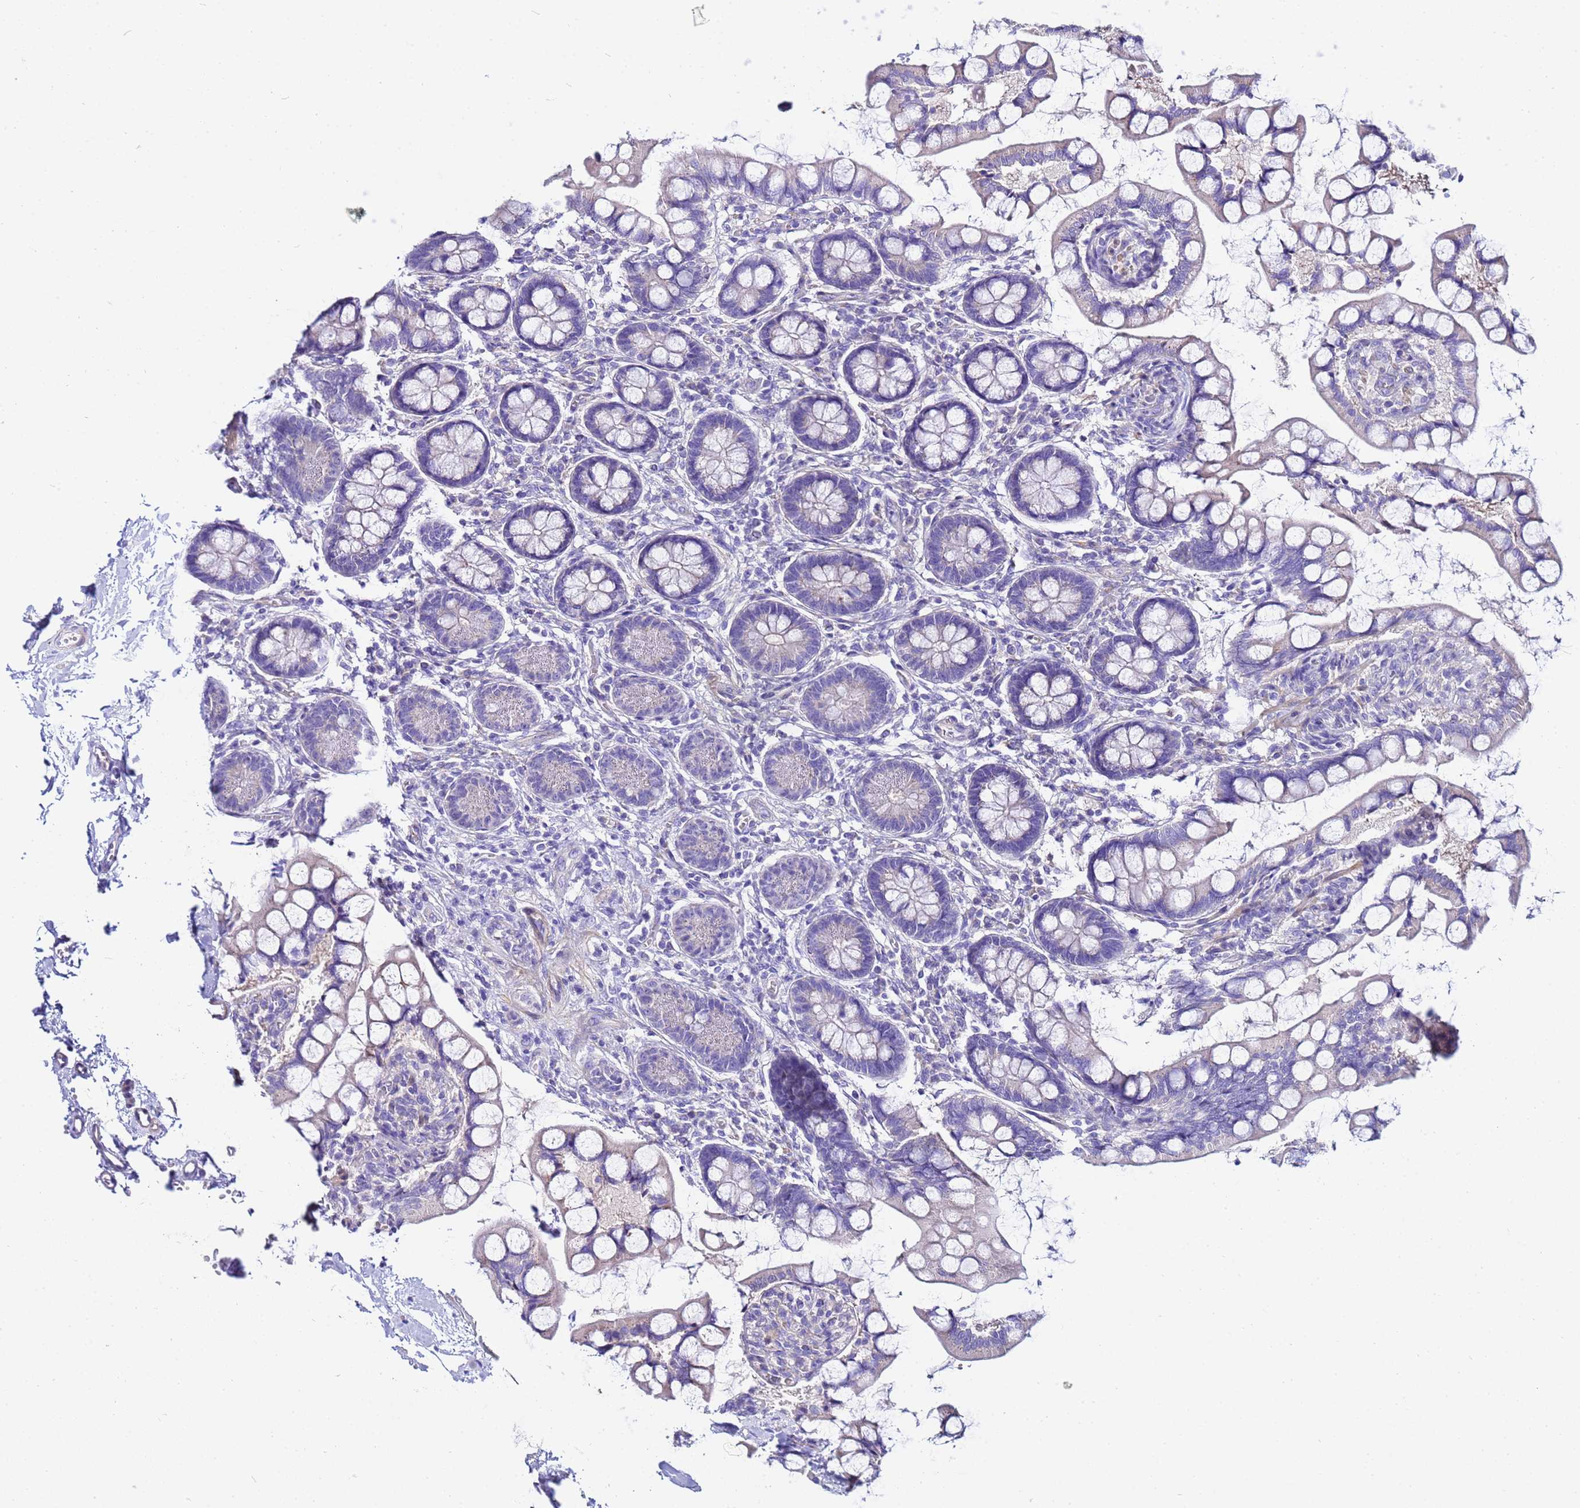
{"staining": {"intensity": "negative", "quantity": "none", "location": "none"}, "tissue": "small intestine", "cell_type": "Glandular cells", "image_type": "normal", "snomed": [{"axis": "morphology", "description": "Normal tissue, NOS"}, {"axis": "topography", "description": "Small intestine"}], "caption": "This image is of benign small intestine stained with IHC to label a protein in brown with the nuclei are counter-stained blue. There is no expression in glandular cells.", "gene": "USP18", "patient": {"sex": "male", "age": 52}}